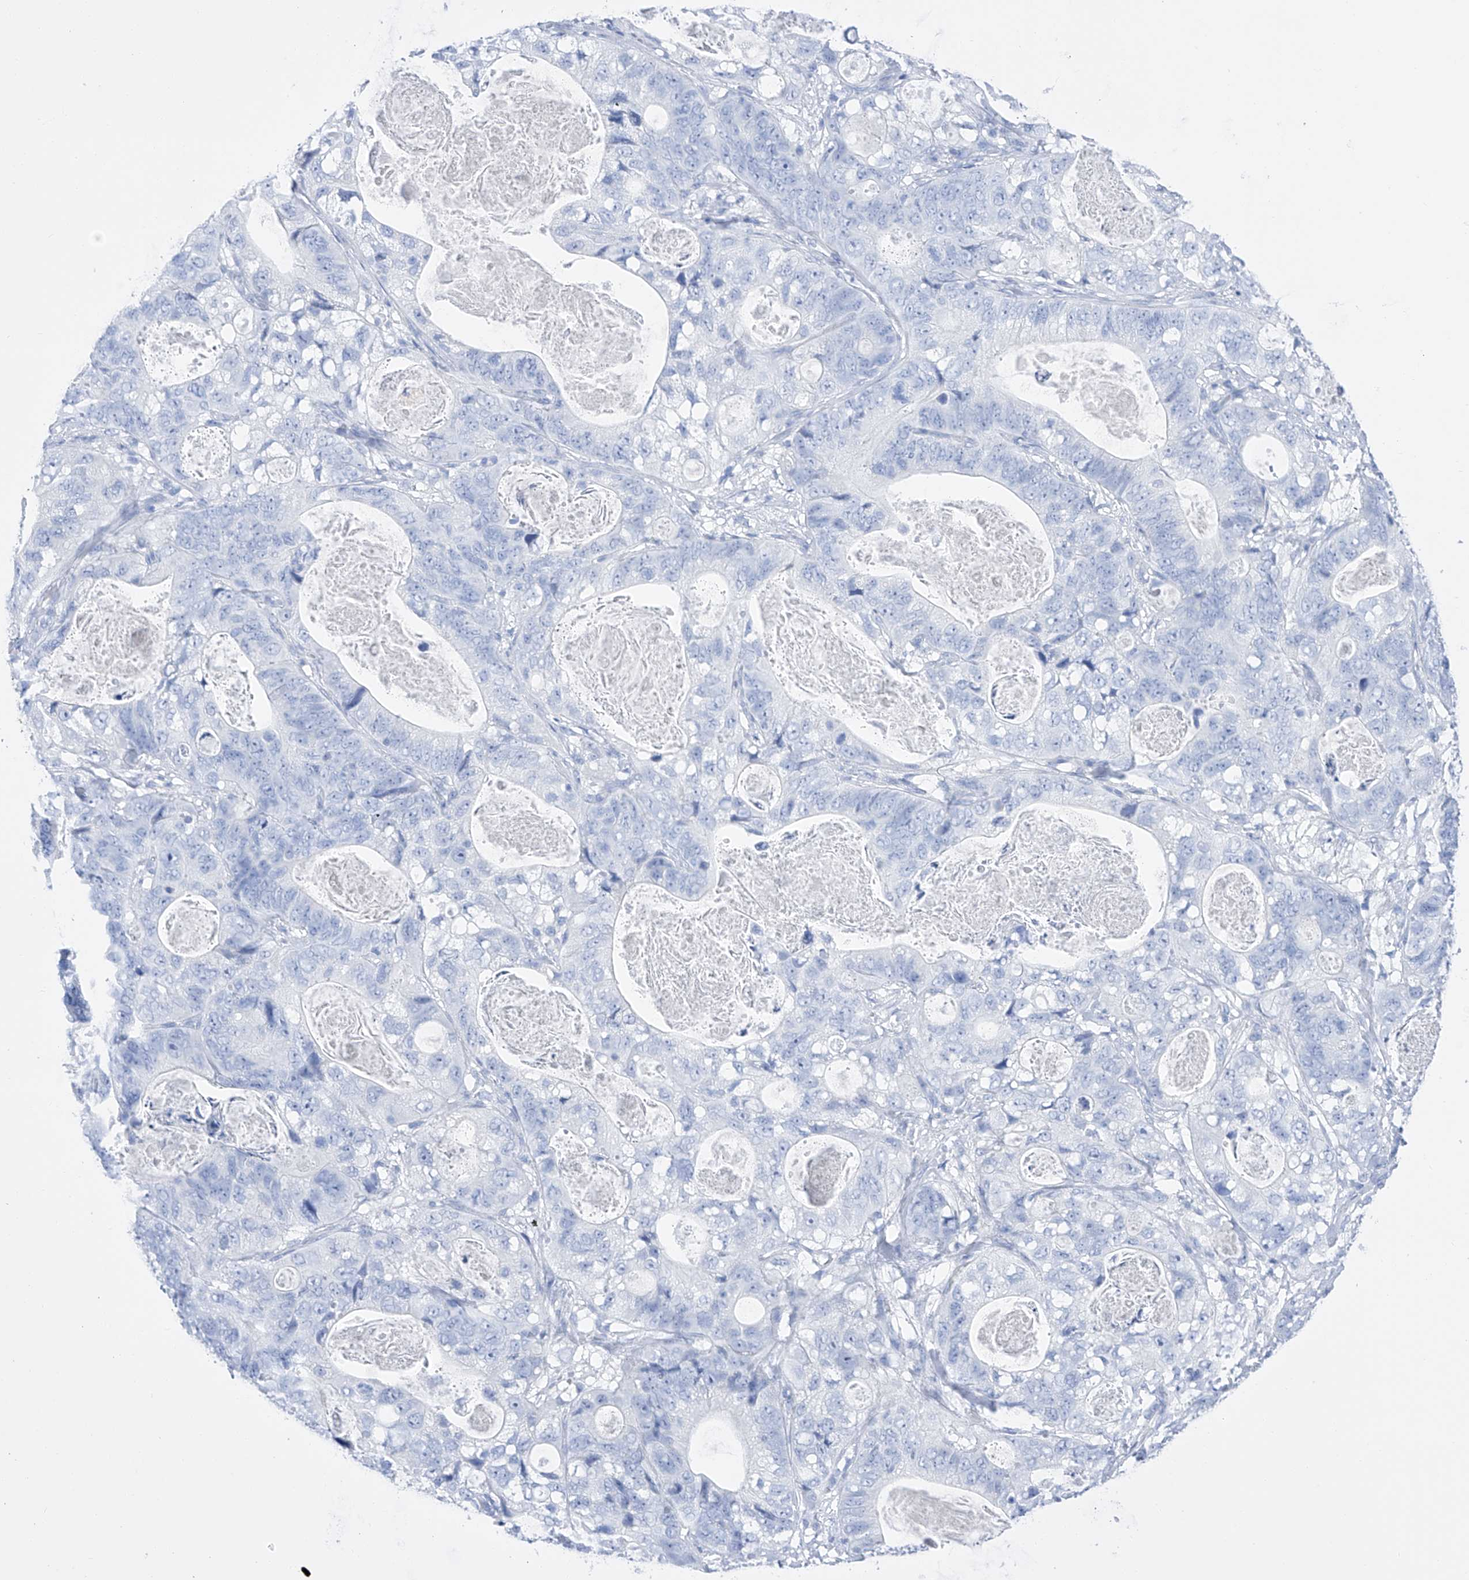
{"staining": {"intensity": "negative", "quantity": "none", "location": "none"}, "tissue": "stomach cancer", "cell_type": "Tumor cells", "image_type": "cancer", "snomed": [{"axis": "morphology", "description": "Normal tissue, NOS"}, {"axis": "morphology", "description": "Adenocarcinoma, NOS"}, {"axis": "topography", "description": "Stomach"}], "caption": "Photomicrograph shows no significant protein staining in tumor cells of stomach cancer. (Brightfield microscopy of DAB (3,3'-diaminobenzidine) immunohistochemistry at high magnification).", "gene": "FLG", "patient": {"sex": "female", "age": 89}}